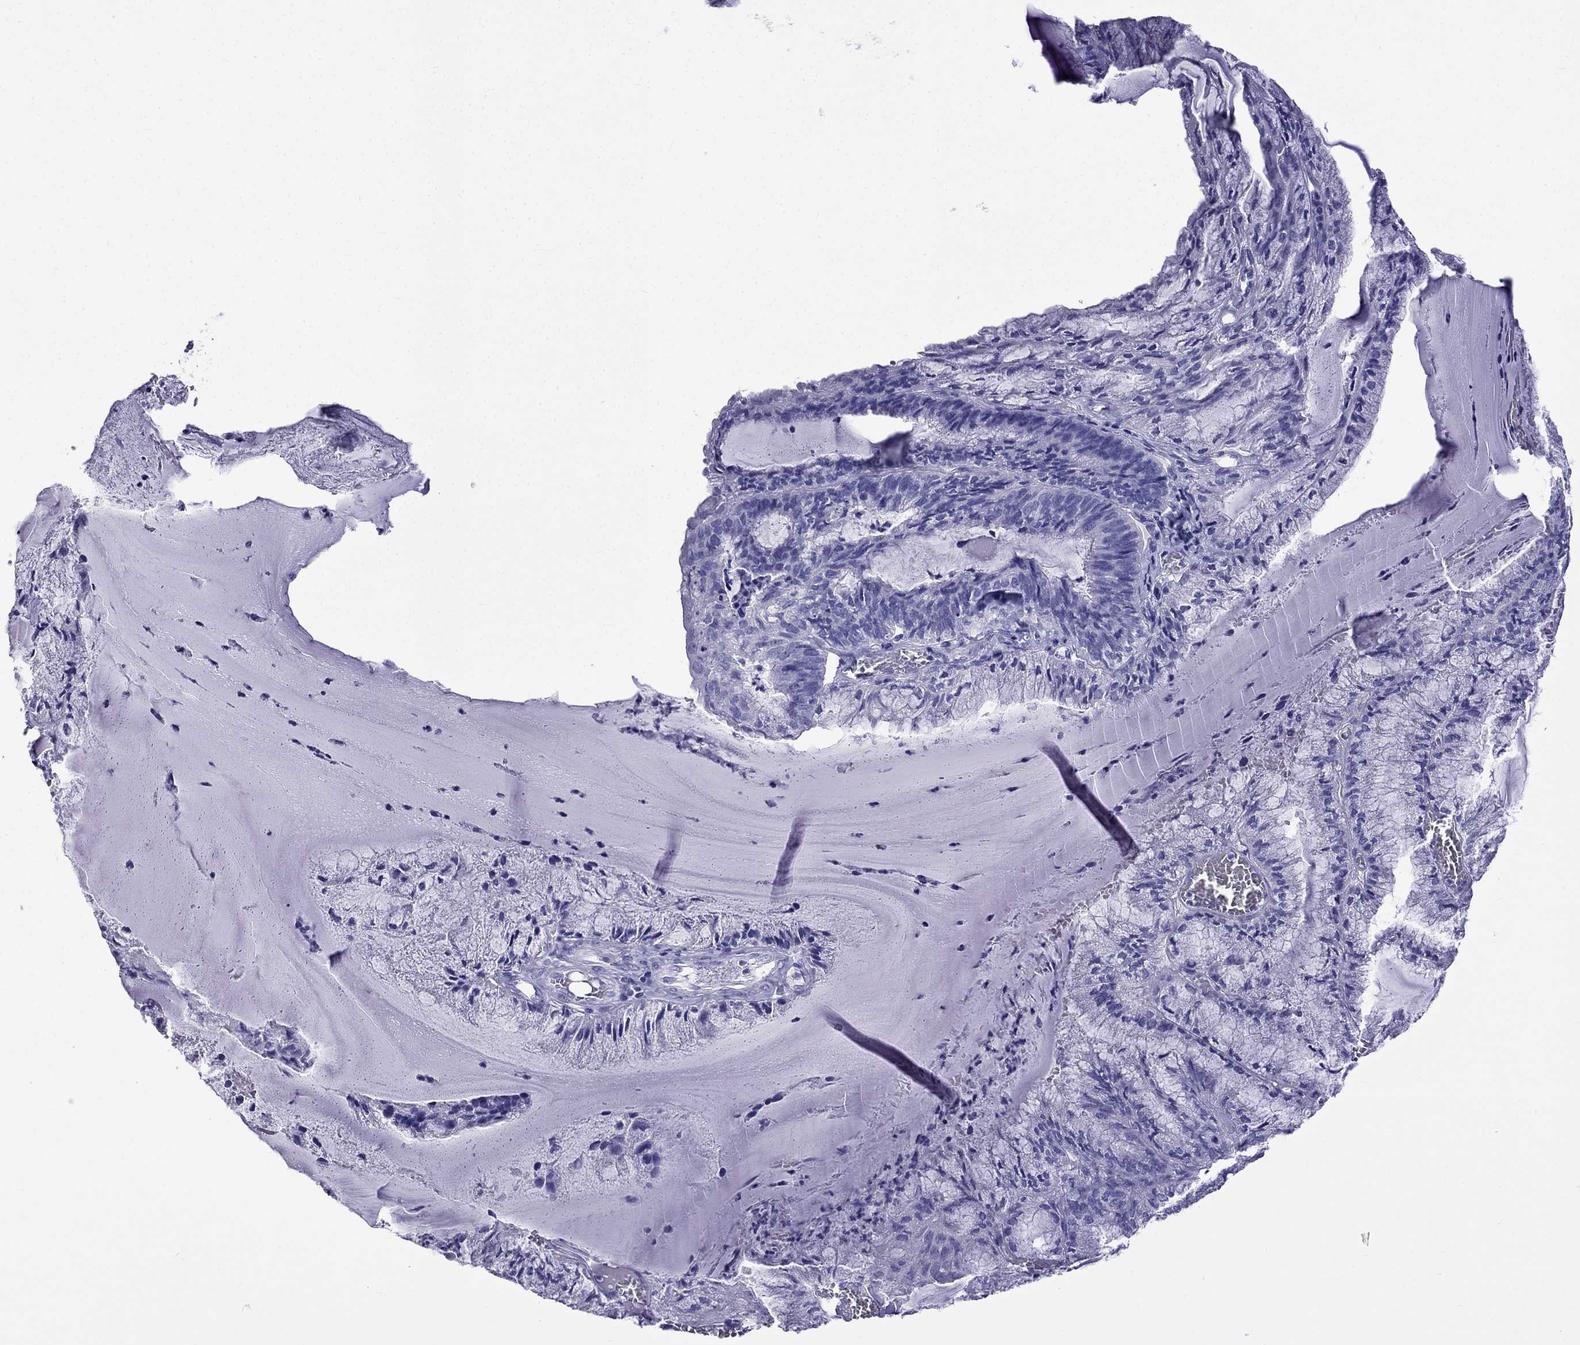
{"staining": {"intensity": "negative", "quantity": "none", "location": "none"}, "tissue": "endometrial cancer", "cell_type": "Tumor cells", "image_type": "cancer", "snomed": [{"axis": "morphology", "description": "Carcinoma, NOS"}, {"axis": "topography", "description": "Endometrium"}], "caption": "Immunohistochemistry (IHC) histopathology image of neoplastic tissue: endometrial carcinoma stained with DAB (3,3'-diaminobenzidine) shows no significant protein staining in tumor cells. (DAB immunohistochemistry (IHC) visualized using brightfield microscopy, high magnification).", "gene": "ARR3", "patient": {"sex": "female", "age": 62}}